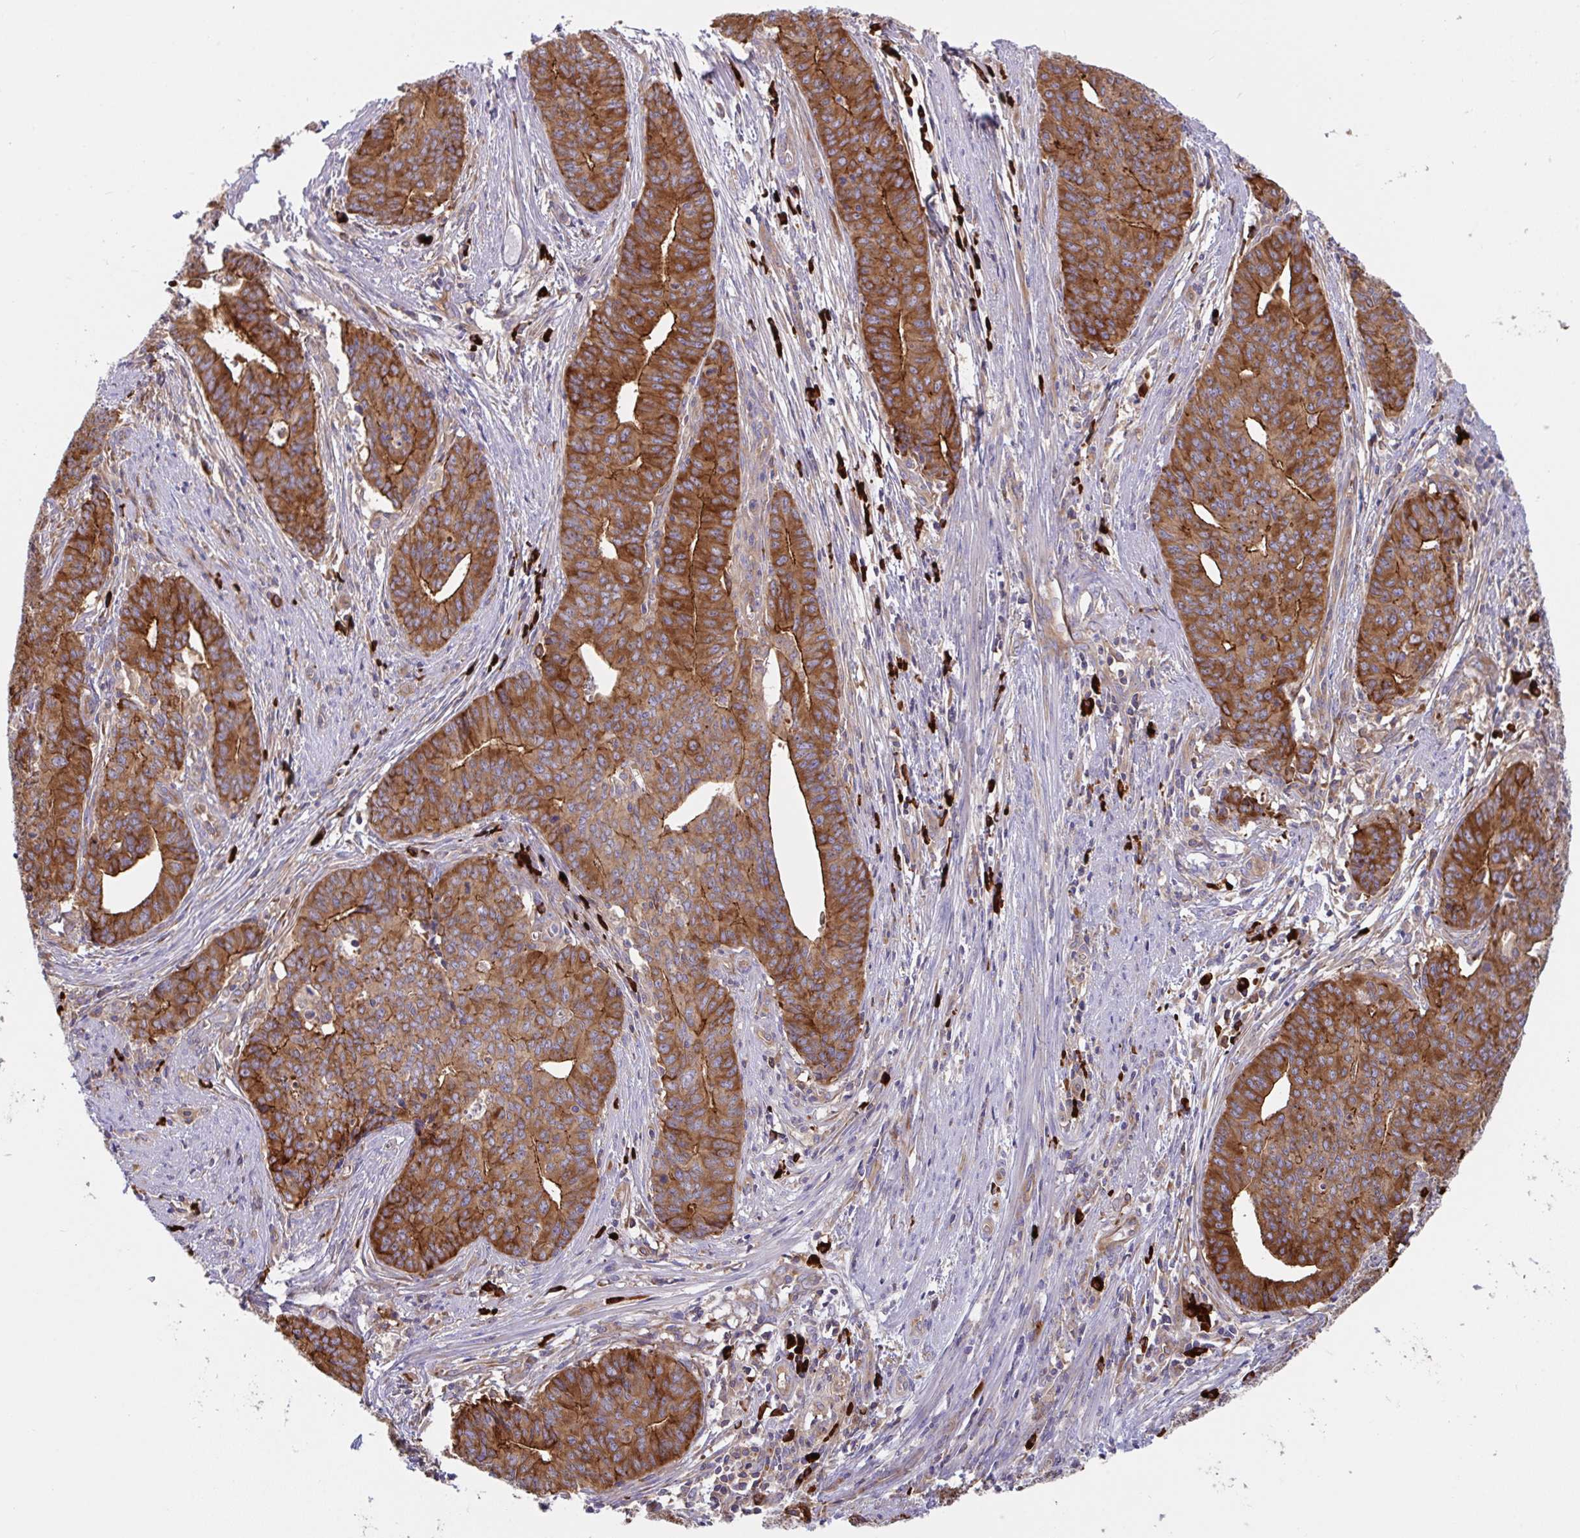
{"staining": {"intensity": "strong", "quantity": ">75%", "location": "cytoplasmic/membranous"}, "tissue": "endometrial cancer", "cell_type": "Tumor cells", "image_type": "cancer", "snomed": [{"axis": "morphology", "description": "Adenocarcinoma, NOS"}, {"axis": "topography", "description": "Endometrium"}], "caption": "This micrograph reveals IHC staining of adenocarcinoma (endometrial), with high strong cytoplasmic/membranous positivity in about >75% of tumor cells.", "gene": "YARS2", "patient": {"sex": "female", "age": 59}}